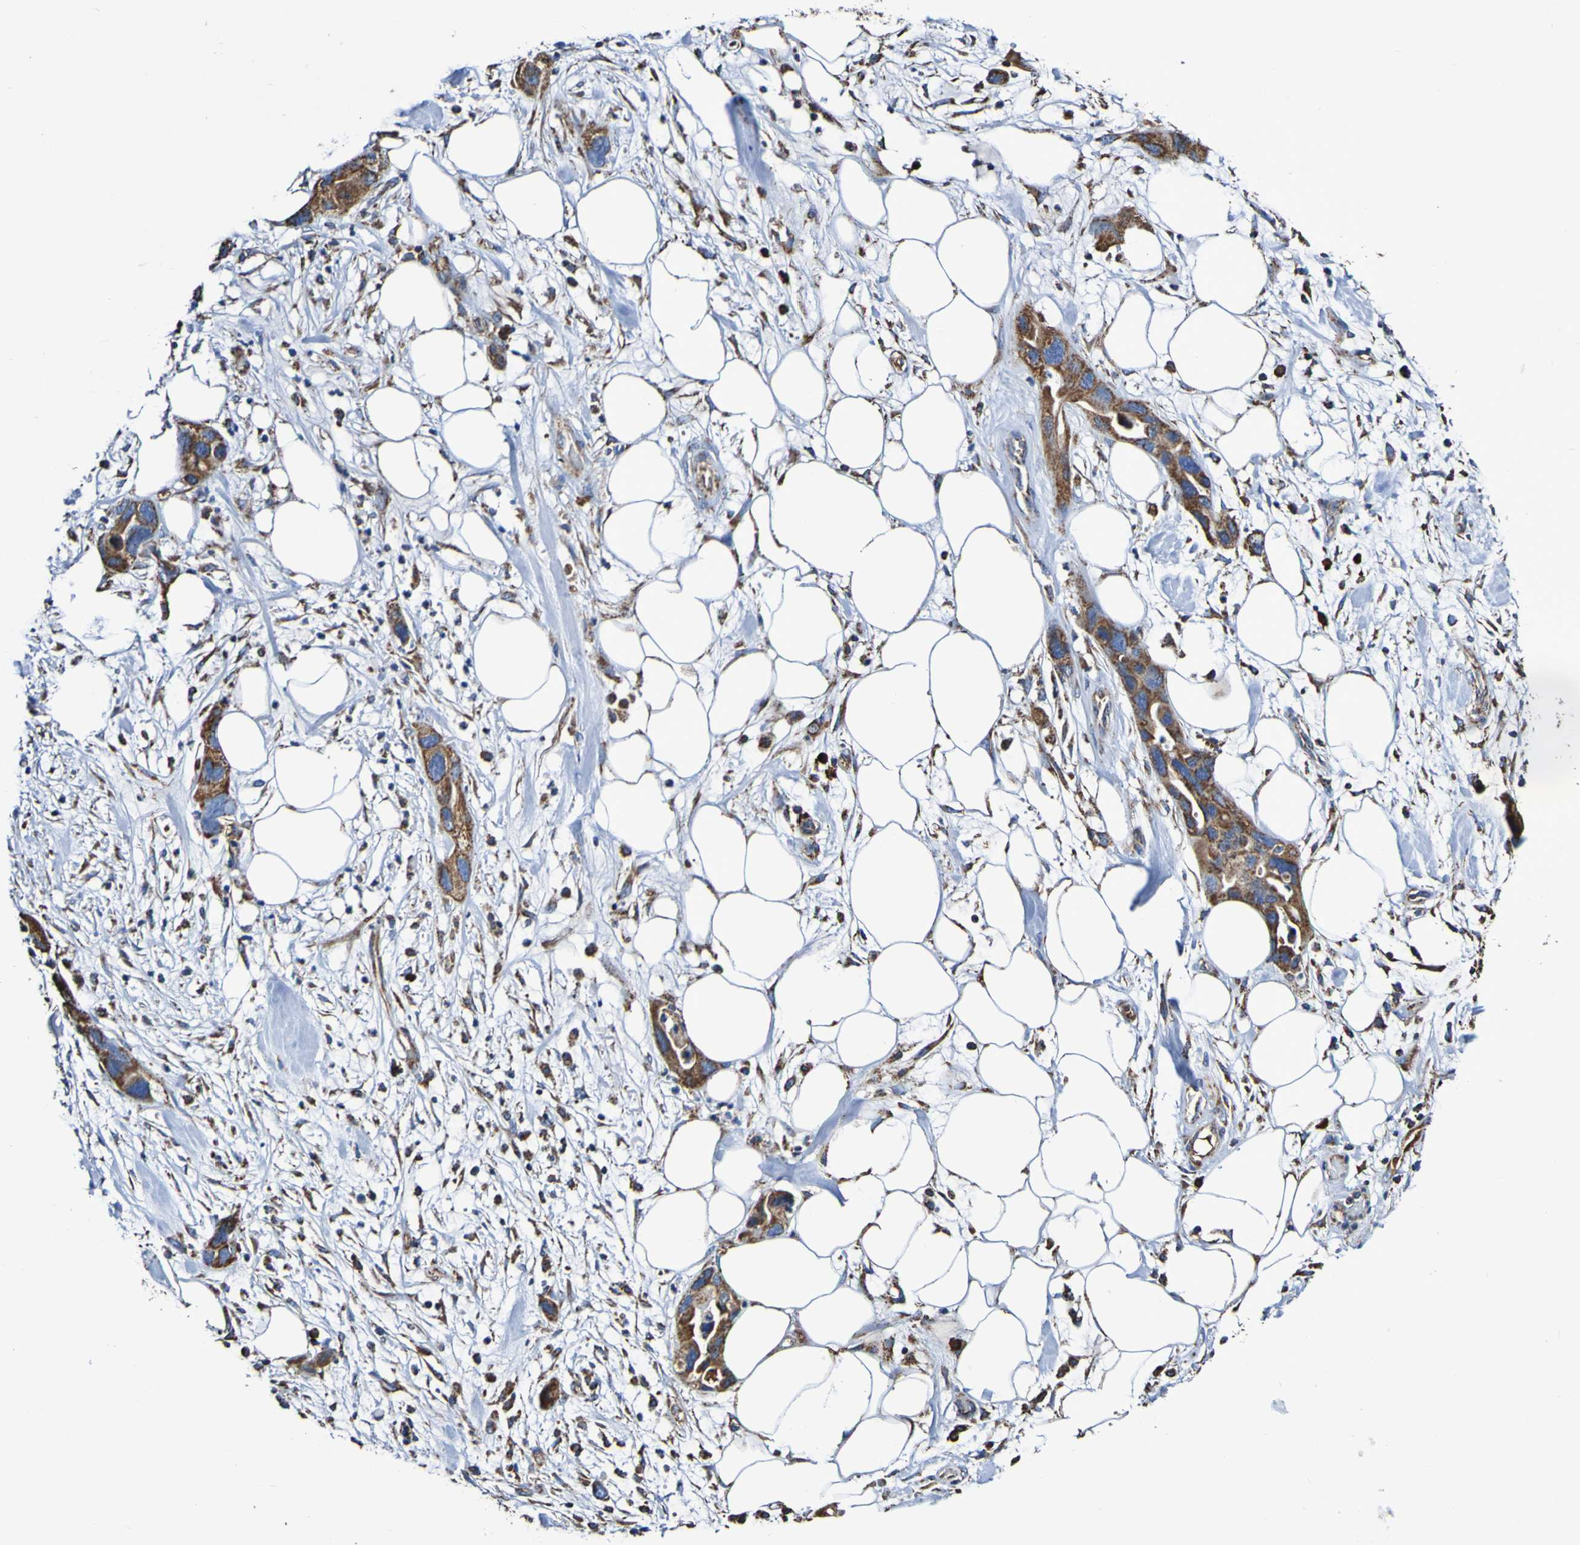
{"staining": {"intensity": "moderate", "quantity": ">75%", "location": "cytoplasmic/membranous"}, "tissue": "pancreatic cancer", "cell_type": "Tumor cells", "image_type": "cancer", "snomed": [{"axis": "morphology", "description": "Adenocarcinoma, NOS"}, {"axis": "topography", "description": "Pancreas"}], "caption": "Protein analysis of adenocarcinoma (pancreatic) tissue reveals moderate cytoplasmic/membranous positivity in about >75% of tumor cells.", "gene": "IL18R1", "patient": {"sex": "female", "age": 71}}